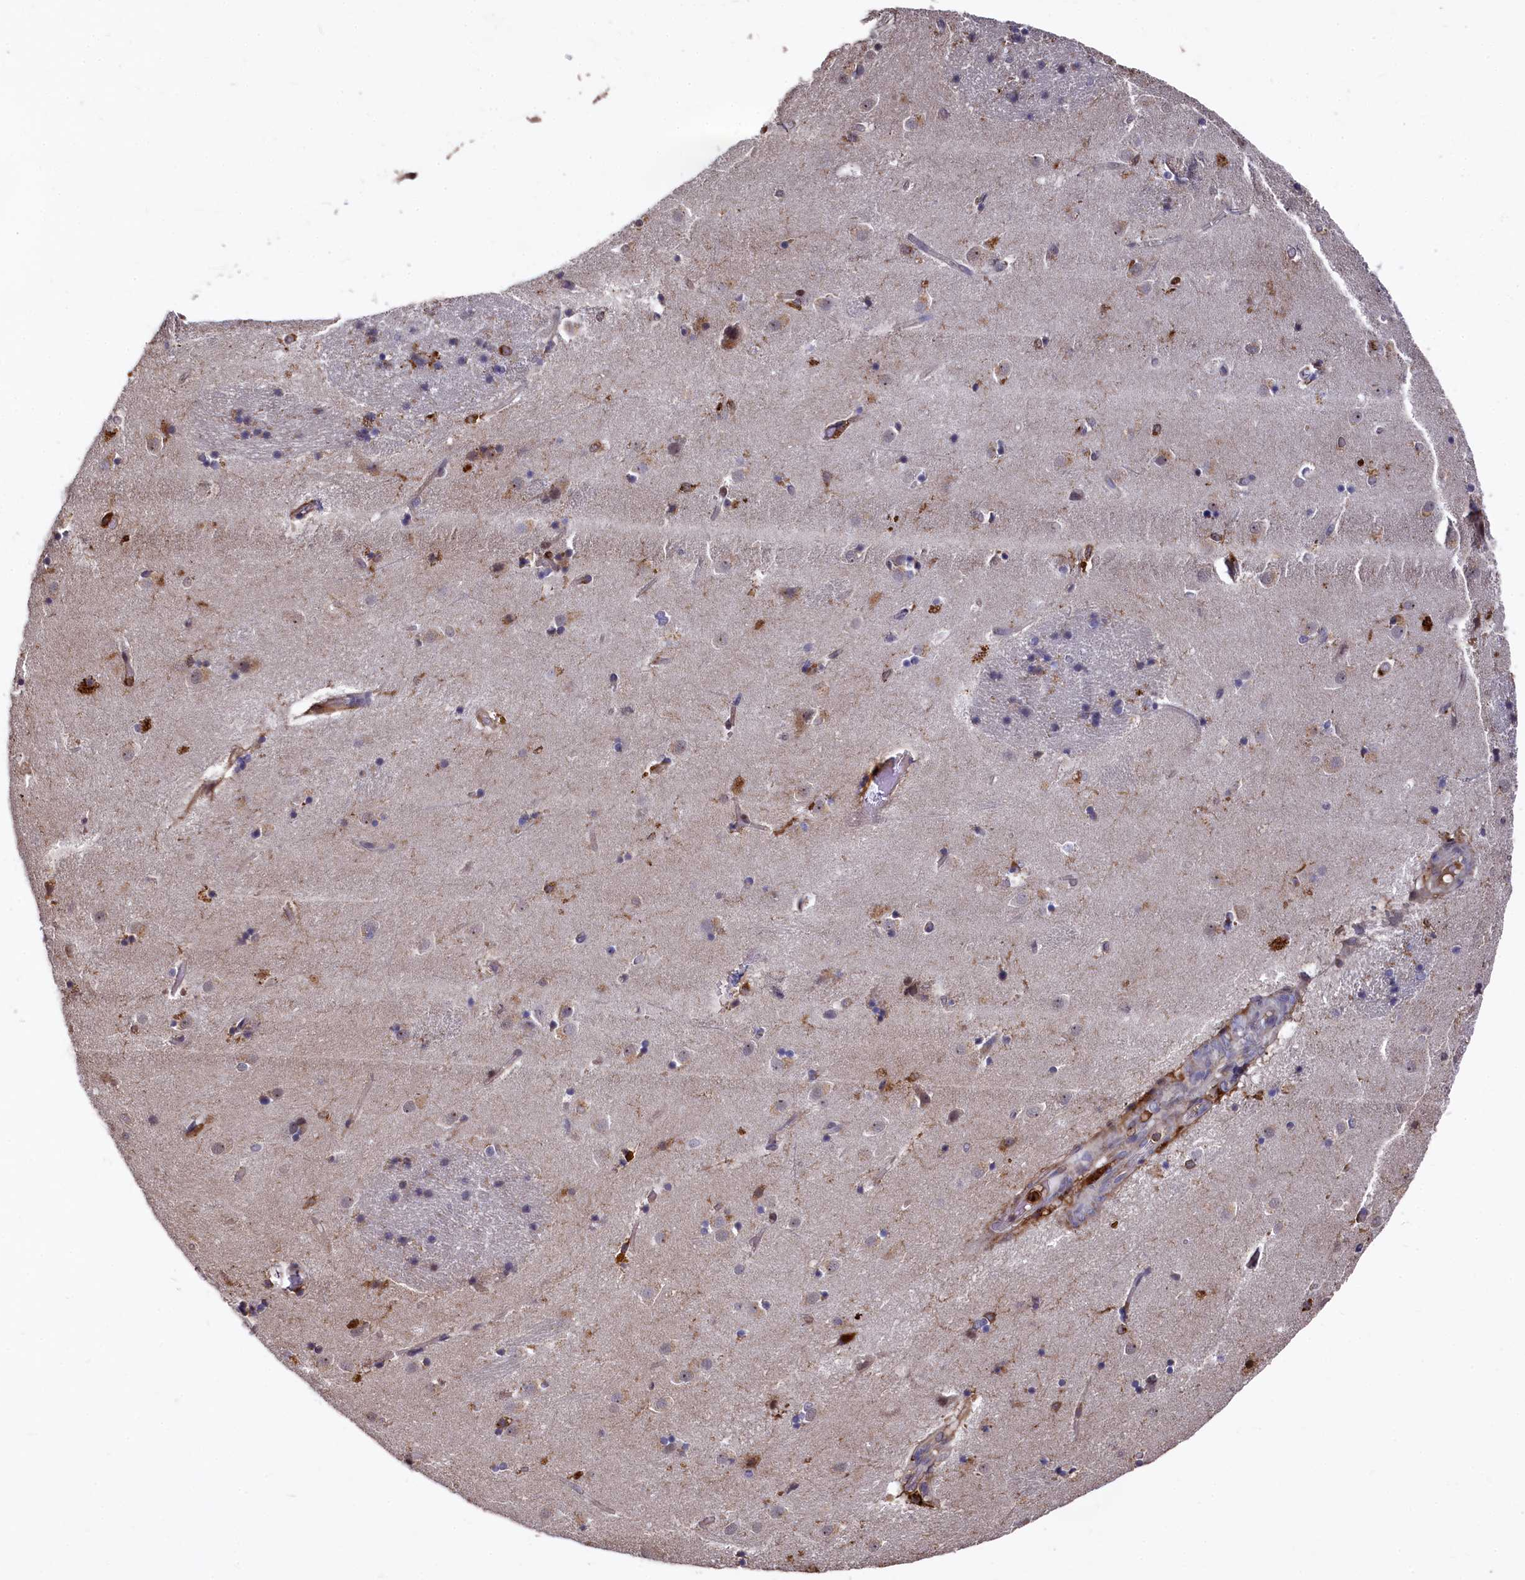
{"staining": {"intensity": "weak", "quantity": "<25%", "location": "cytoplasmic/membranous"}, "tissue": "caudate", "cell_type": "Glial cells", "image_type": "normal", "snomed": [{"axis": "morphology", "description": "Normal tissue, NOS"}, {"axis": "topography", "description": "Lateral ventricle wall"}], "caption": "Glial cells show no significant expression in unremarkable caudate. (Brightfield microscopy of DAB (3,3'-diaminobenzidine) immunohistochemistry (IHC) at high magnification).", "gene": "PLEKHO2", "patient": {"sex": "male", "age": 70}}